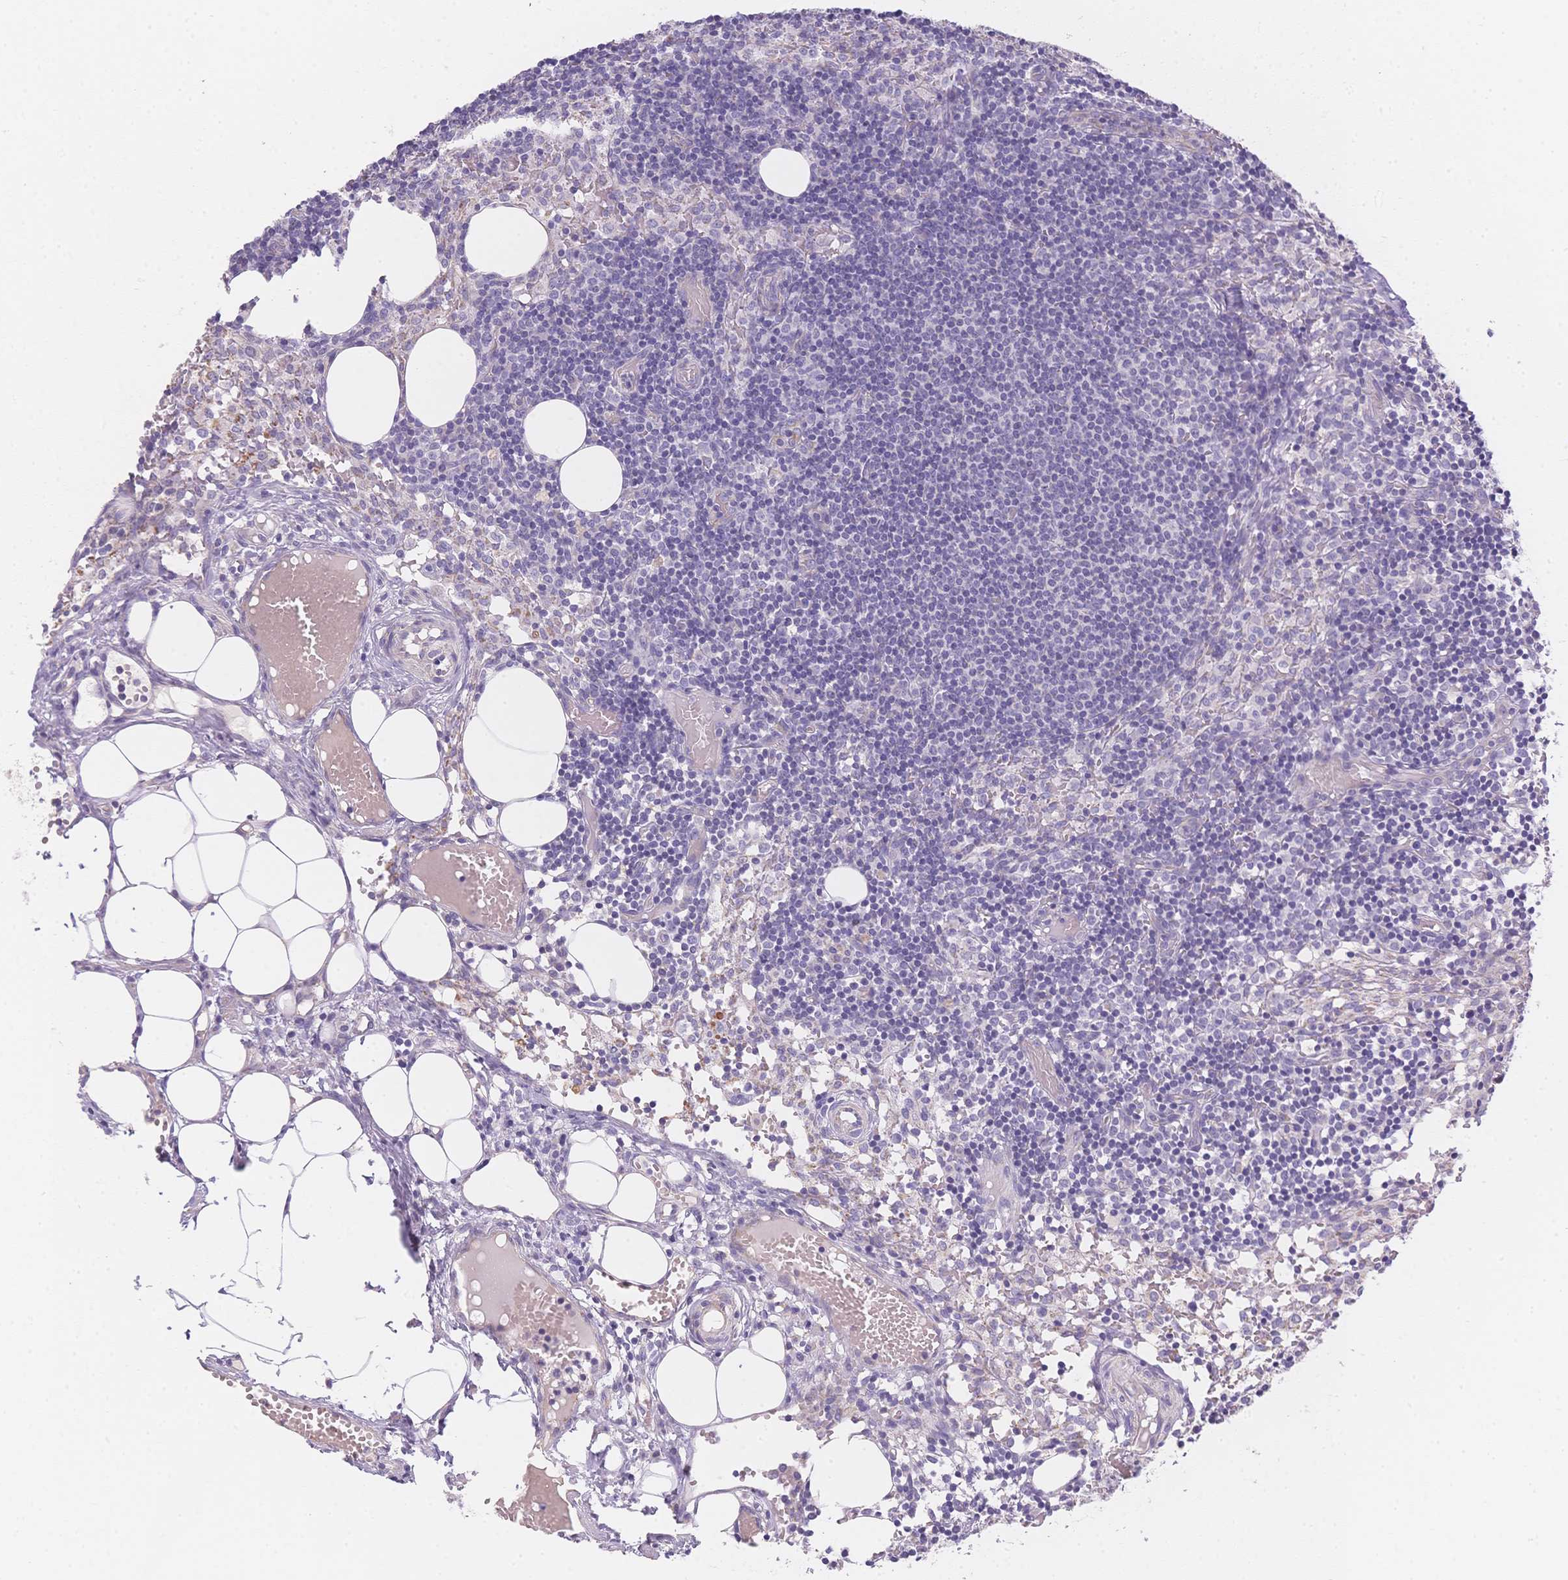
{"staining": {"intensity": "negative", "quantity": "none", "location": "none"}, "tissue": "lymph node", "cell_type": "Germinal center cells", "image_type": "normal", "snomed": [{"axis": "morphology", "description": "Normal tissue, NOS"}, {"axis": "topography", "description": "Lymph node"}], "caption": "Immunohistochemistry of benign lymph node displays no staining in germinal center cells. The staining was performed using DAB (3,3'-diaminobenzidine) to visualize the protein expression in brown, while the nuclei were stained in blue with hematoxylin (Magnification: 20x).", "gene": "SMYD1", "patient": {"sex": "female", "age": 41}}